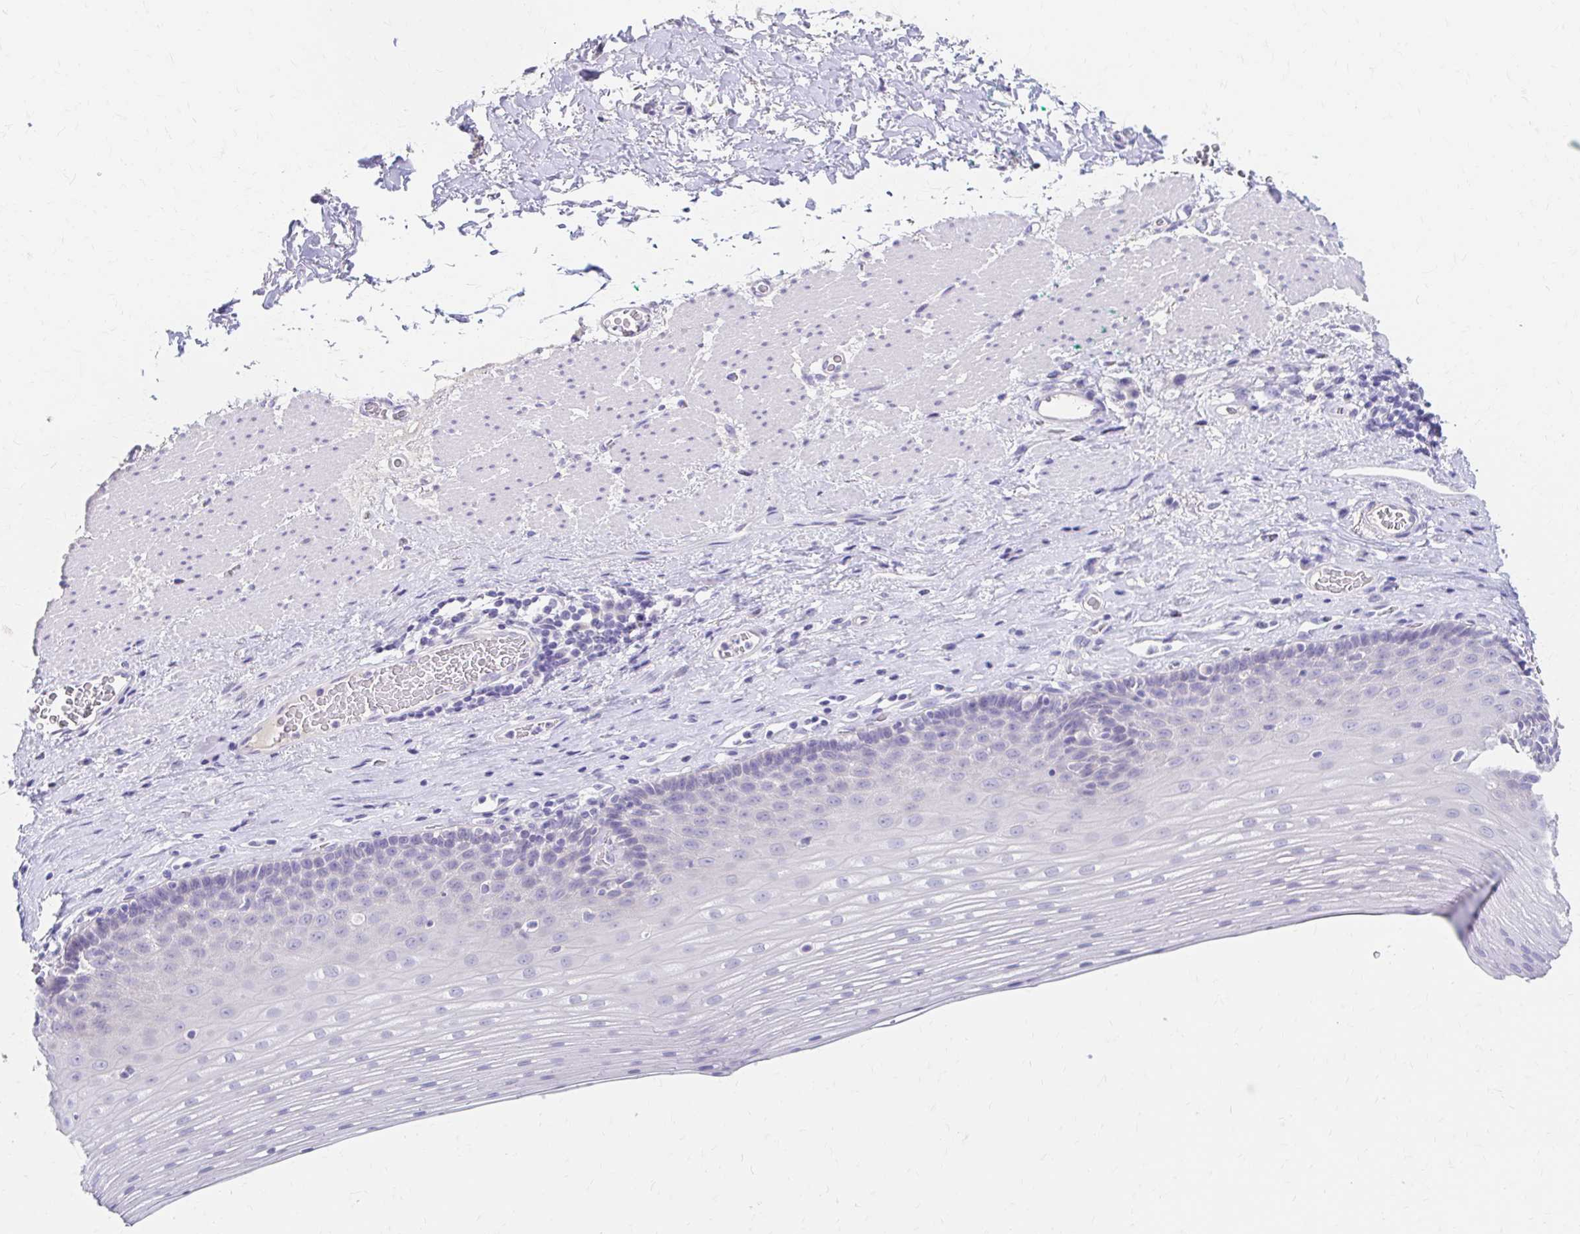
{"staining": {"intensity": "negative", "quantity": "none", "location": "none"}, "tissue": "esophagus", "cell_type": "Squamous epithelial cells", "image_type": "normal", "snomed": [{"axis": "morphology", "description": "Normal tissue, NOS"}, {"axis": "topography", "description": "Esophagus"}], "caption": "This micrograph is of normal esophagus stained with immunohistochemistry (IHC) to label a protein in brown with the nuclei are counter-stained blue. There is no staining in squamous epithelial cells. (DAB IHC, high magnification).", "gene": "AZGP1", "patient": {"sex": "male", "age": 62}}